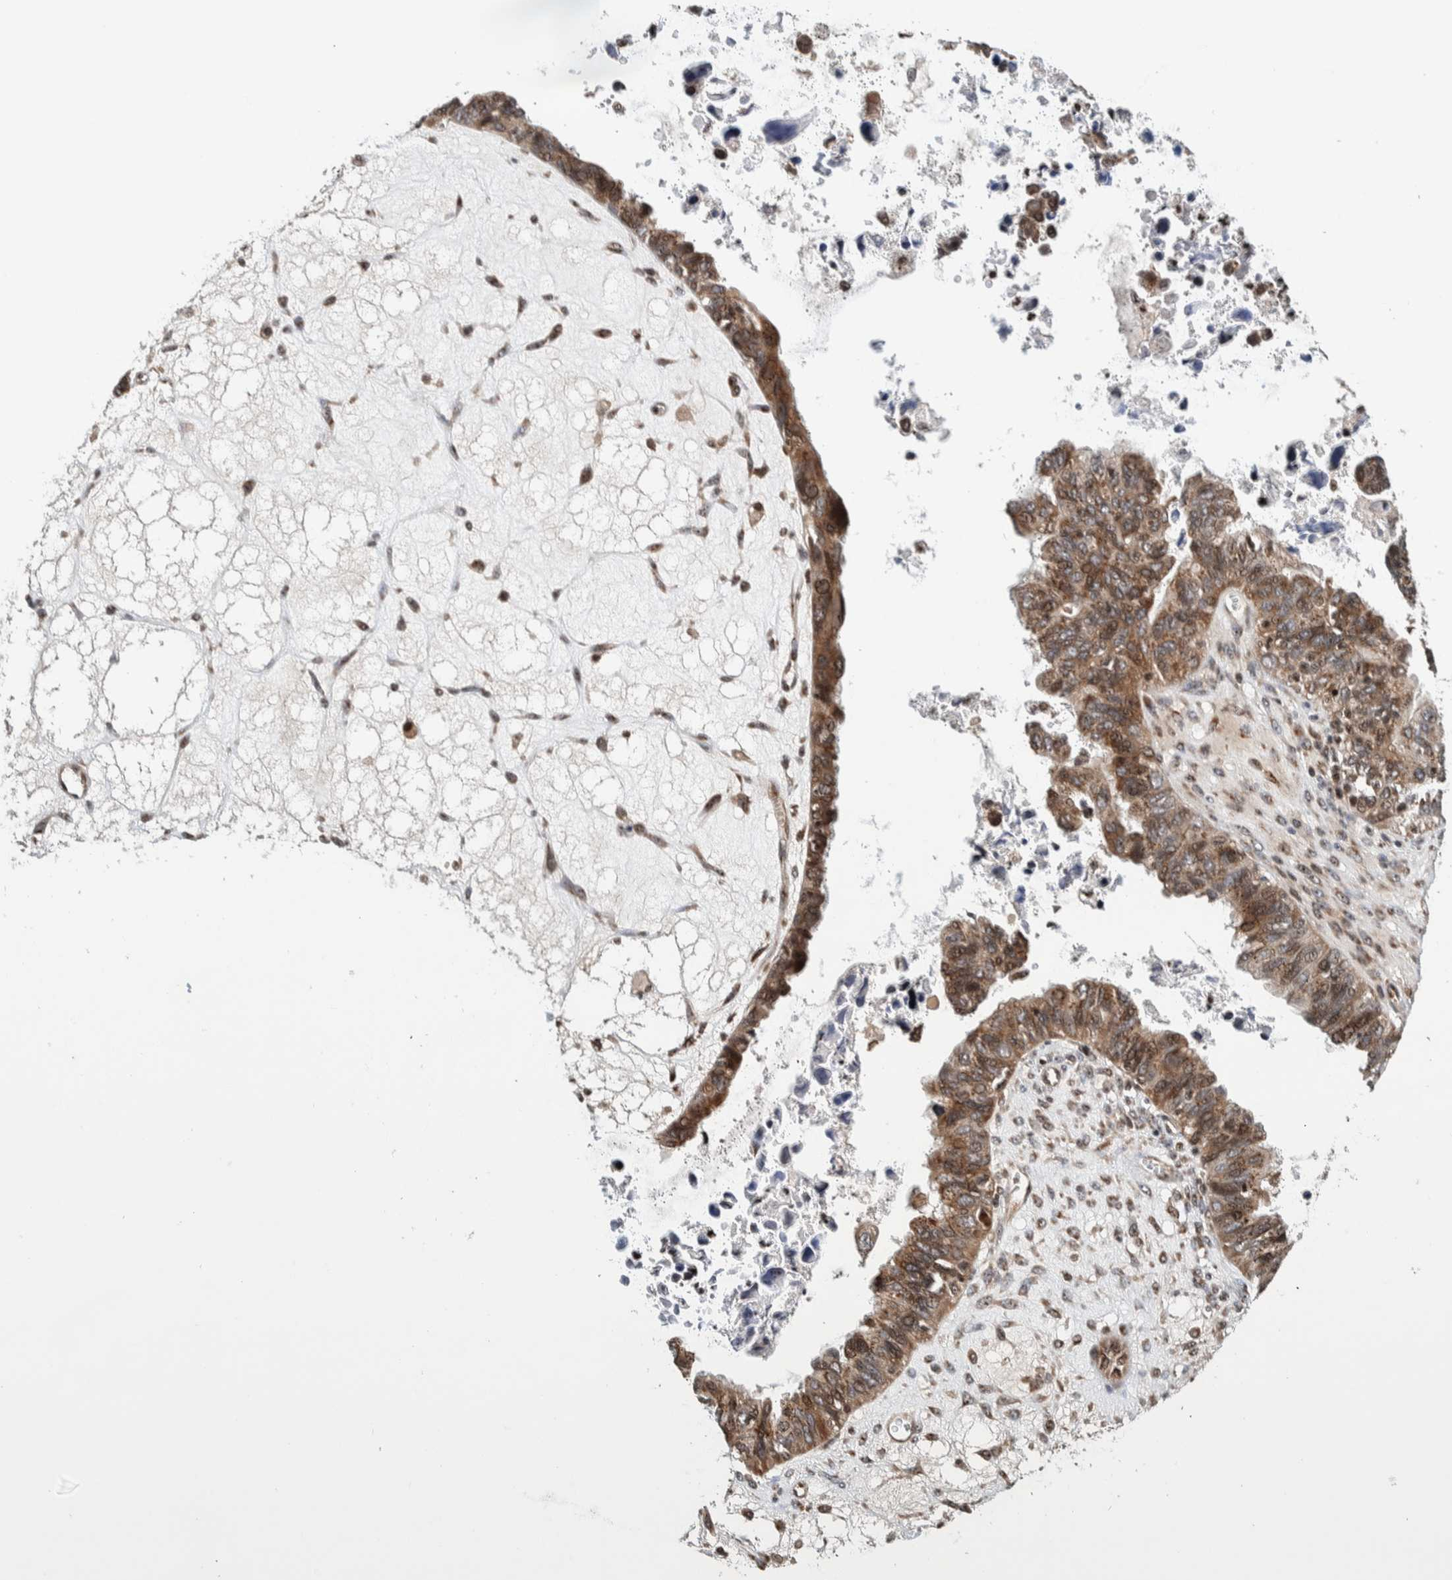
{"staining": {"intensity": "weak", "quantity": ">75%", "location": "cytoplasmic/membranous"}, "tissue": "ovarian cancer", "cell_type": "Tumor cells", "image_type": "cancer", "snomed": [{"axis": "morphology", "description": "Cystadenocarcinoma, serous, NOS"}, {"axis": "topography", "description": "Ovary"}], "caption": "Immunohistochemical staining of ovarian serous cystadenocarcinoma shows low levels of weak cytoplasmic/membranous expression in about >75% of tumor cells.", "gene": "CCDC182", "patient": {"sex": "female", "age": 79}}